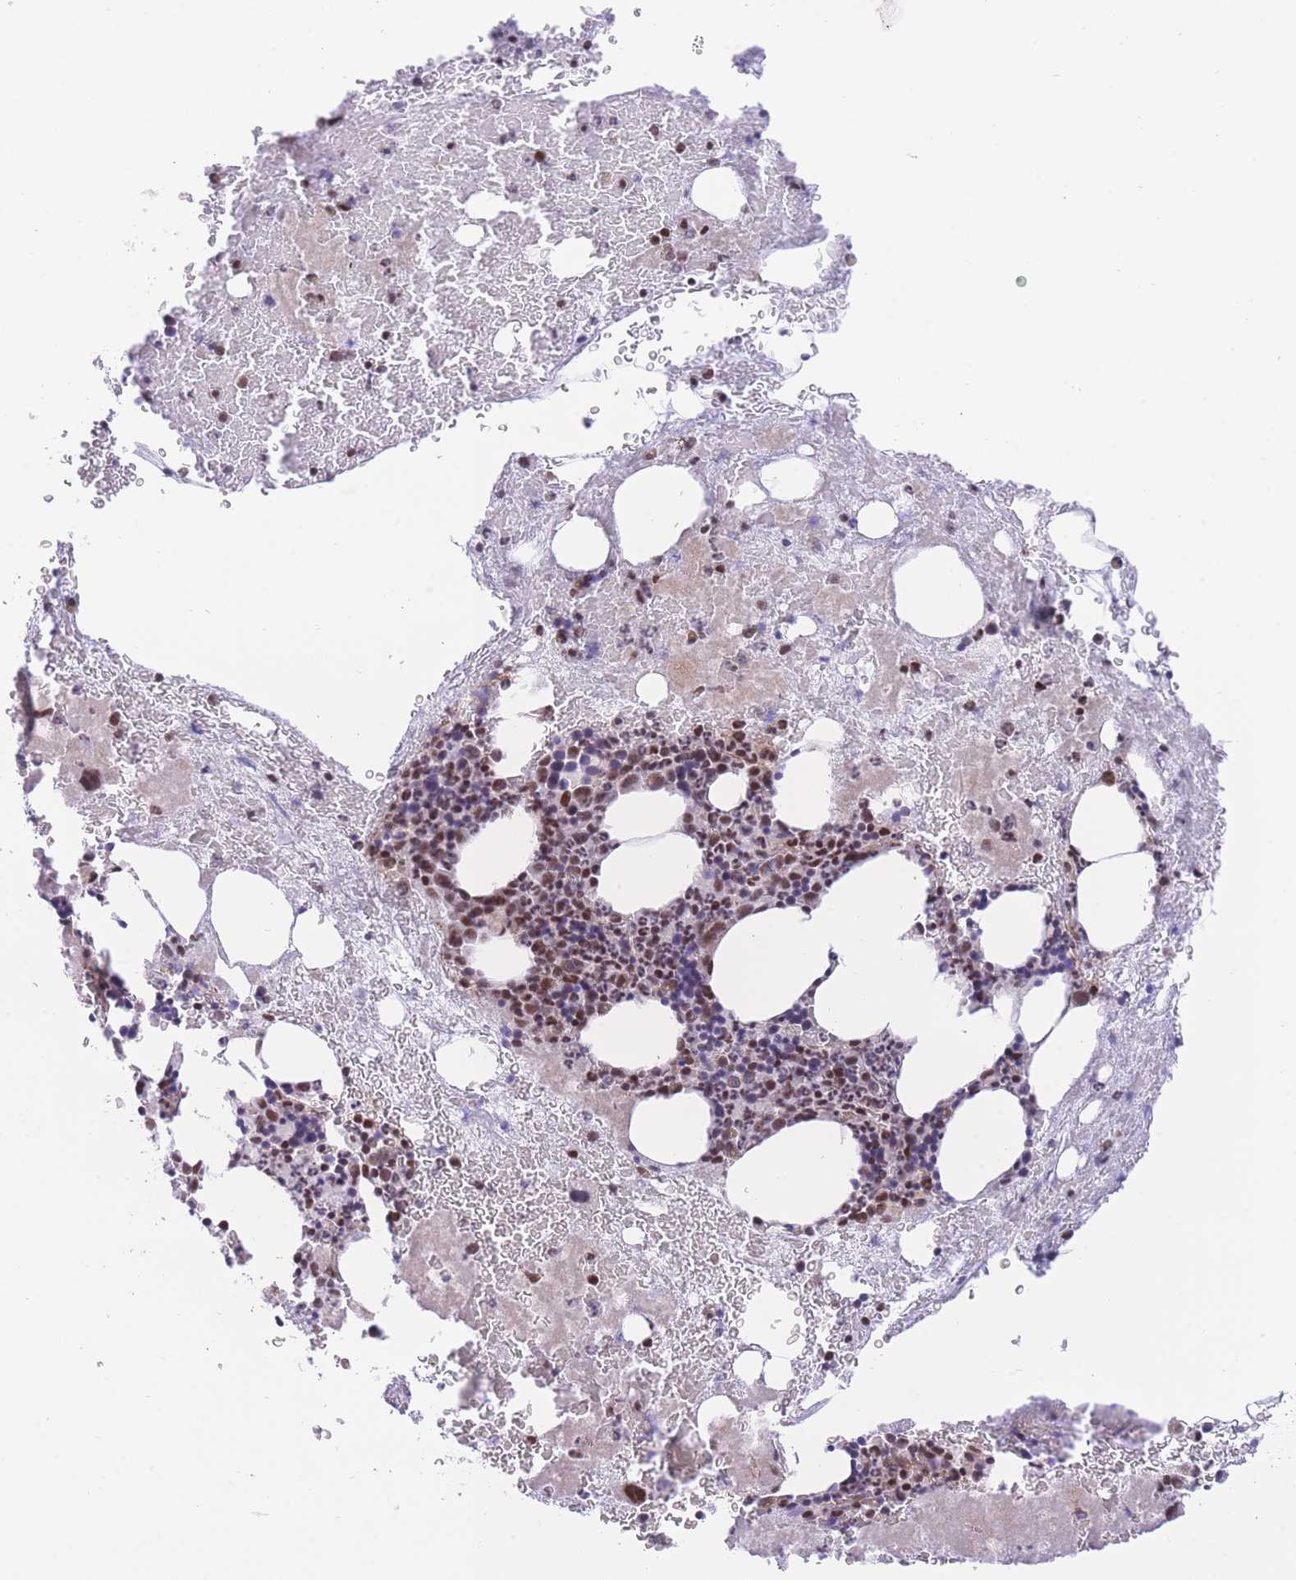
{"staining": {"intensity": "moderate", "quantity": "<25%", "location": "nuclear"}, "tissue": "bone marrow", "cell_type": "Hematopoietic cells", "image_type": "normal", "snomed": [{"axis": "morphology", "description": "Normal tissue, NOS"}, {"axis": "topography", "description": "Bone marrow"}], "caption": "Protein expression analysis of normal bone marrow exhibits moderate nuclear expression in approximately <25% of hematopoietic cells.", "gene": "PCIF1", "patient": {"sex": "male", "age": 53}}